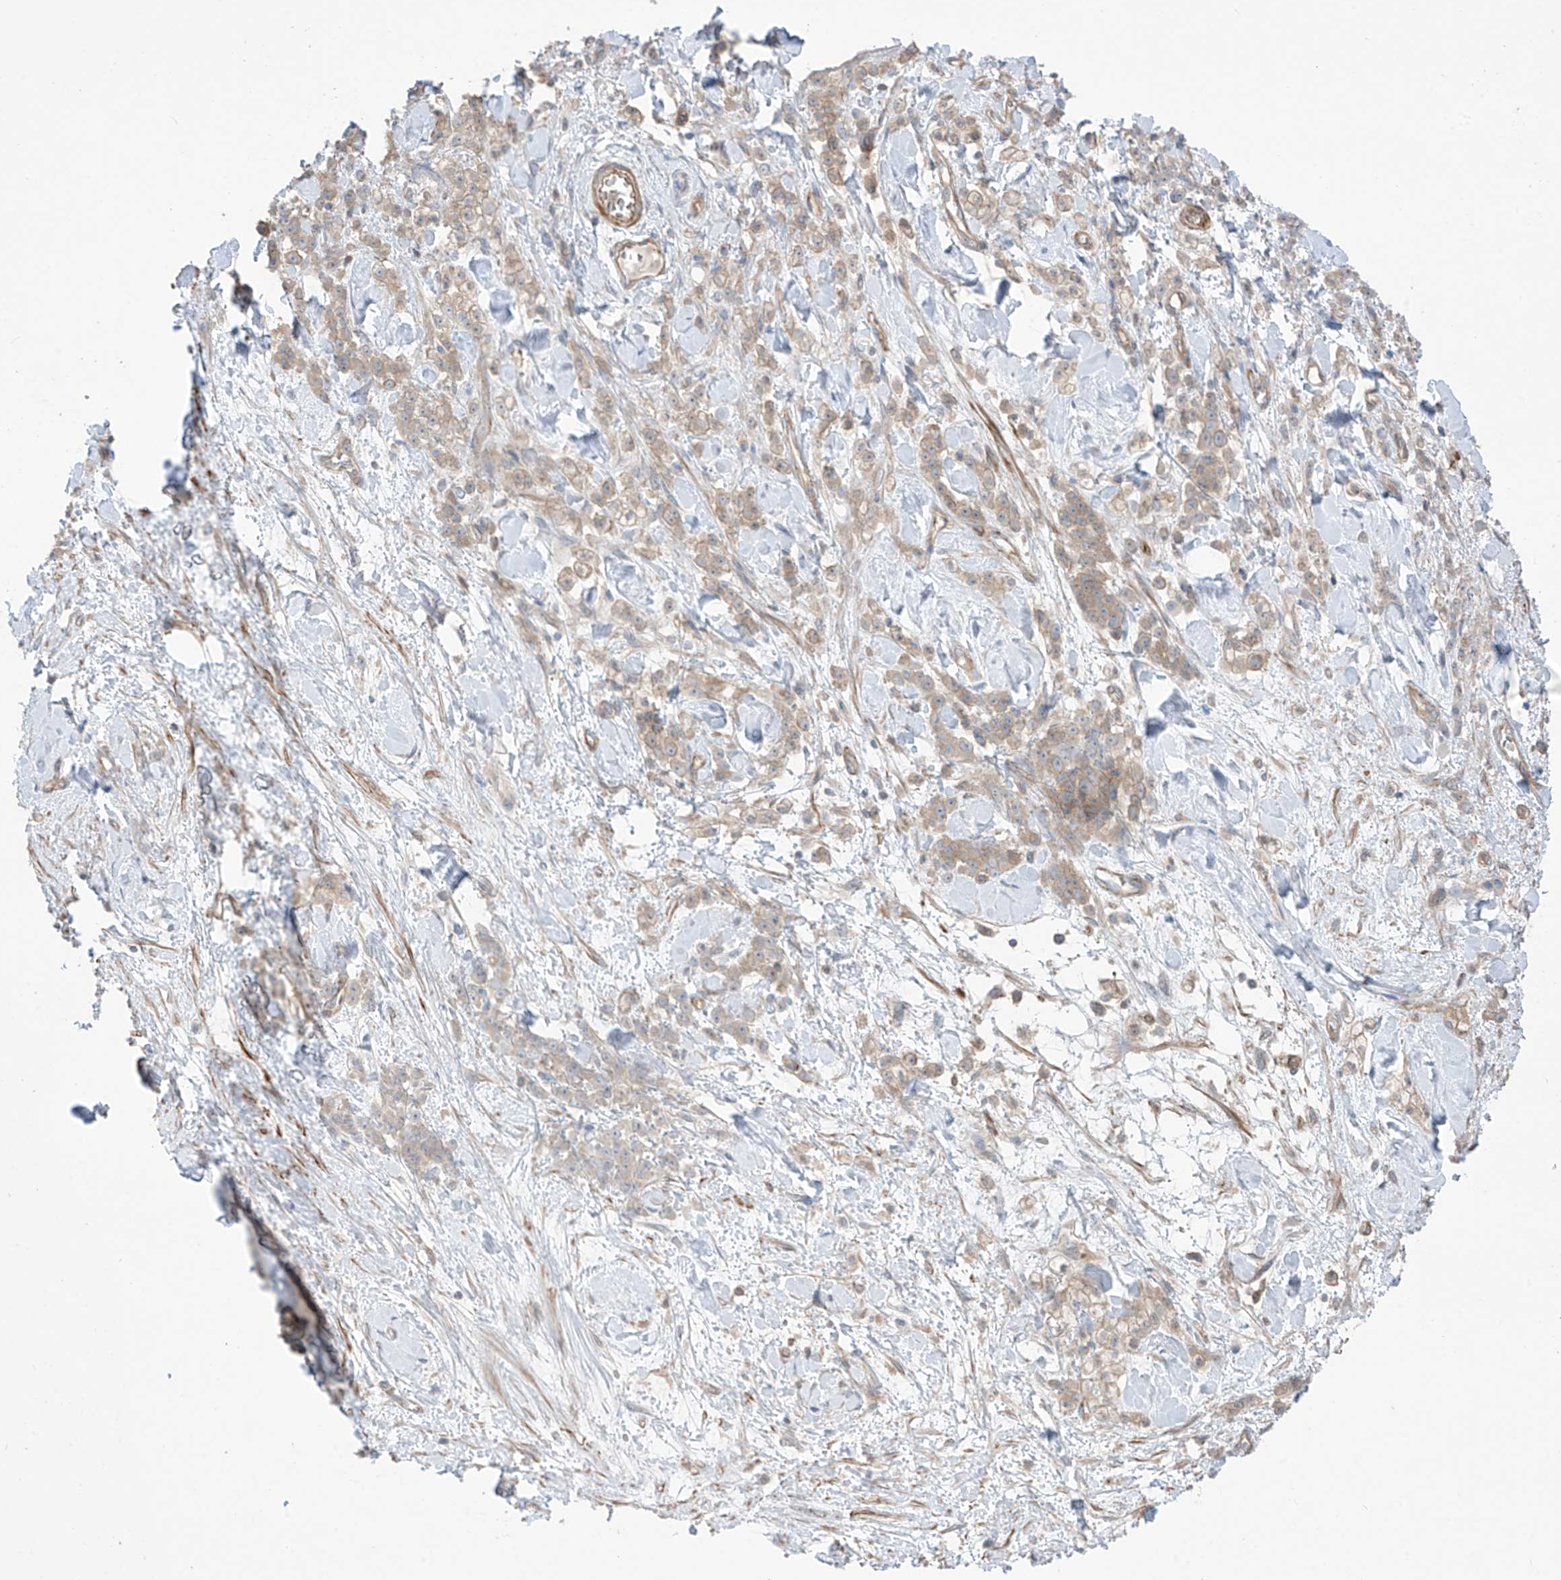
{"staining": {"intensity": "weak", "quantity": ">75%", "location": "cytoplasmic/membranous"}, "tissue": "stomach cancer", "cell_type": "Tumor cells", "image_type": "cancer", "snomed": [{"axis": "morphology", "description": "Normal tissue, NOS"}, {"axis": "morphology", "description": "Adenocarcinoma, NOS"}, {"axis": "topography", "description": "Stomach"}], "caption": "This is an image of immunohistochemistry (IHC) staining of adenocarcinoma (stomach), which shows weak expression in the cytoplasmic/membranous of tumor cells.", "gene": "TRMU", "patient": {"sex": "male", "age": 82}}